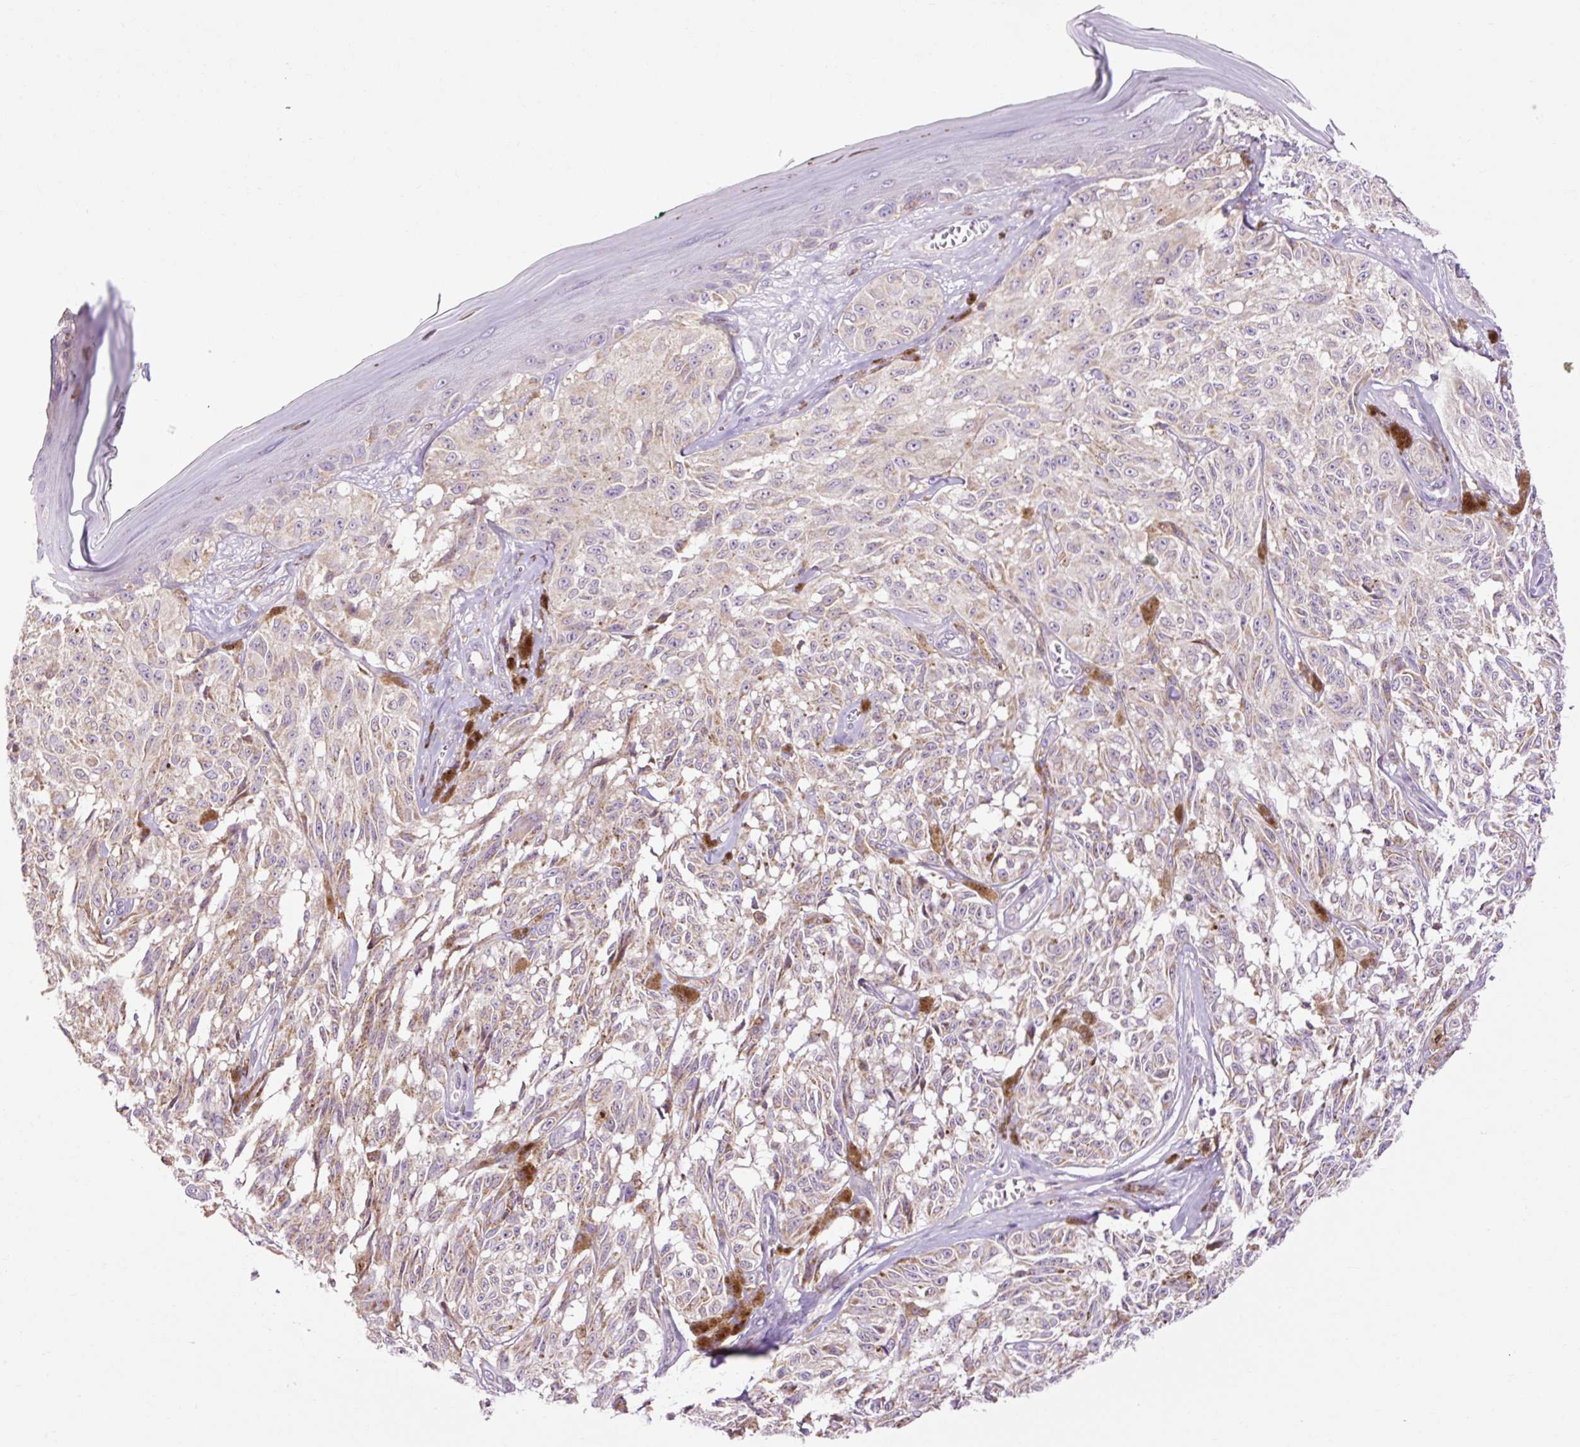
{"staining": {"intensity": "negative", "quantity": "none", "location": "none"}, "tissue": "melanoma", "cell_type": "Tumor cells", "image_type": "cancer", "snomed": [{"axis": "morphology", "description": "Malignant melanoma, NOS"}, {"axis": "topography", "description": "Skin"}], "caption": "This photomicrograph is of malignant melanoma stained with IHC to label a protein in brown with the nuclei are counter-stained blue. There is no expression in tumor cells.", "gene": "CD83", "patient": {"sex": "male", "age": 68}}